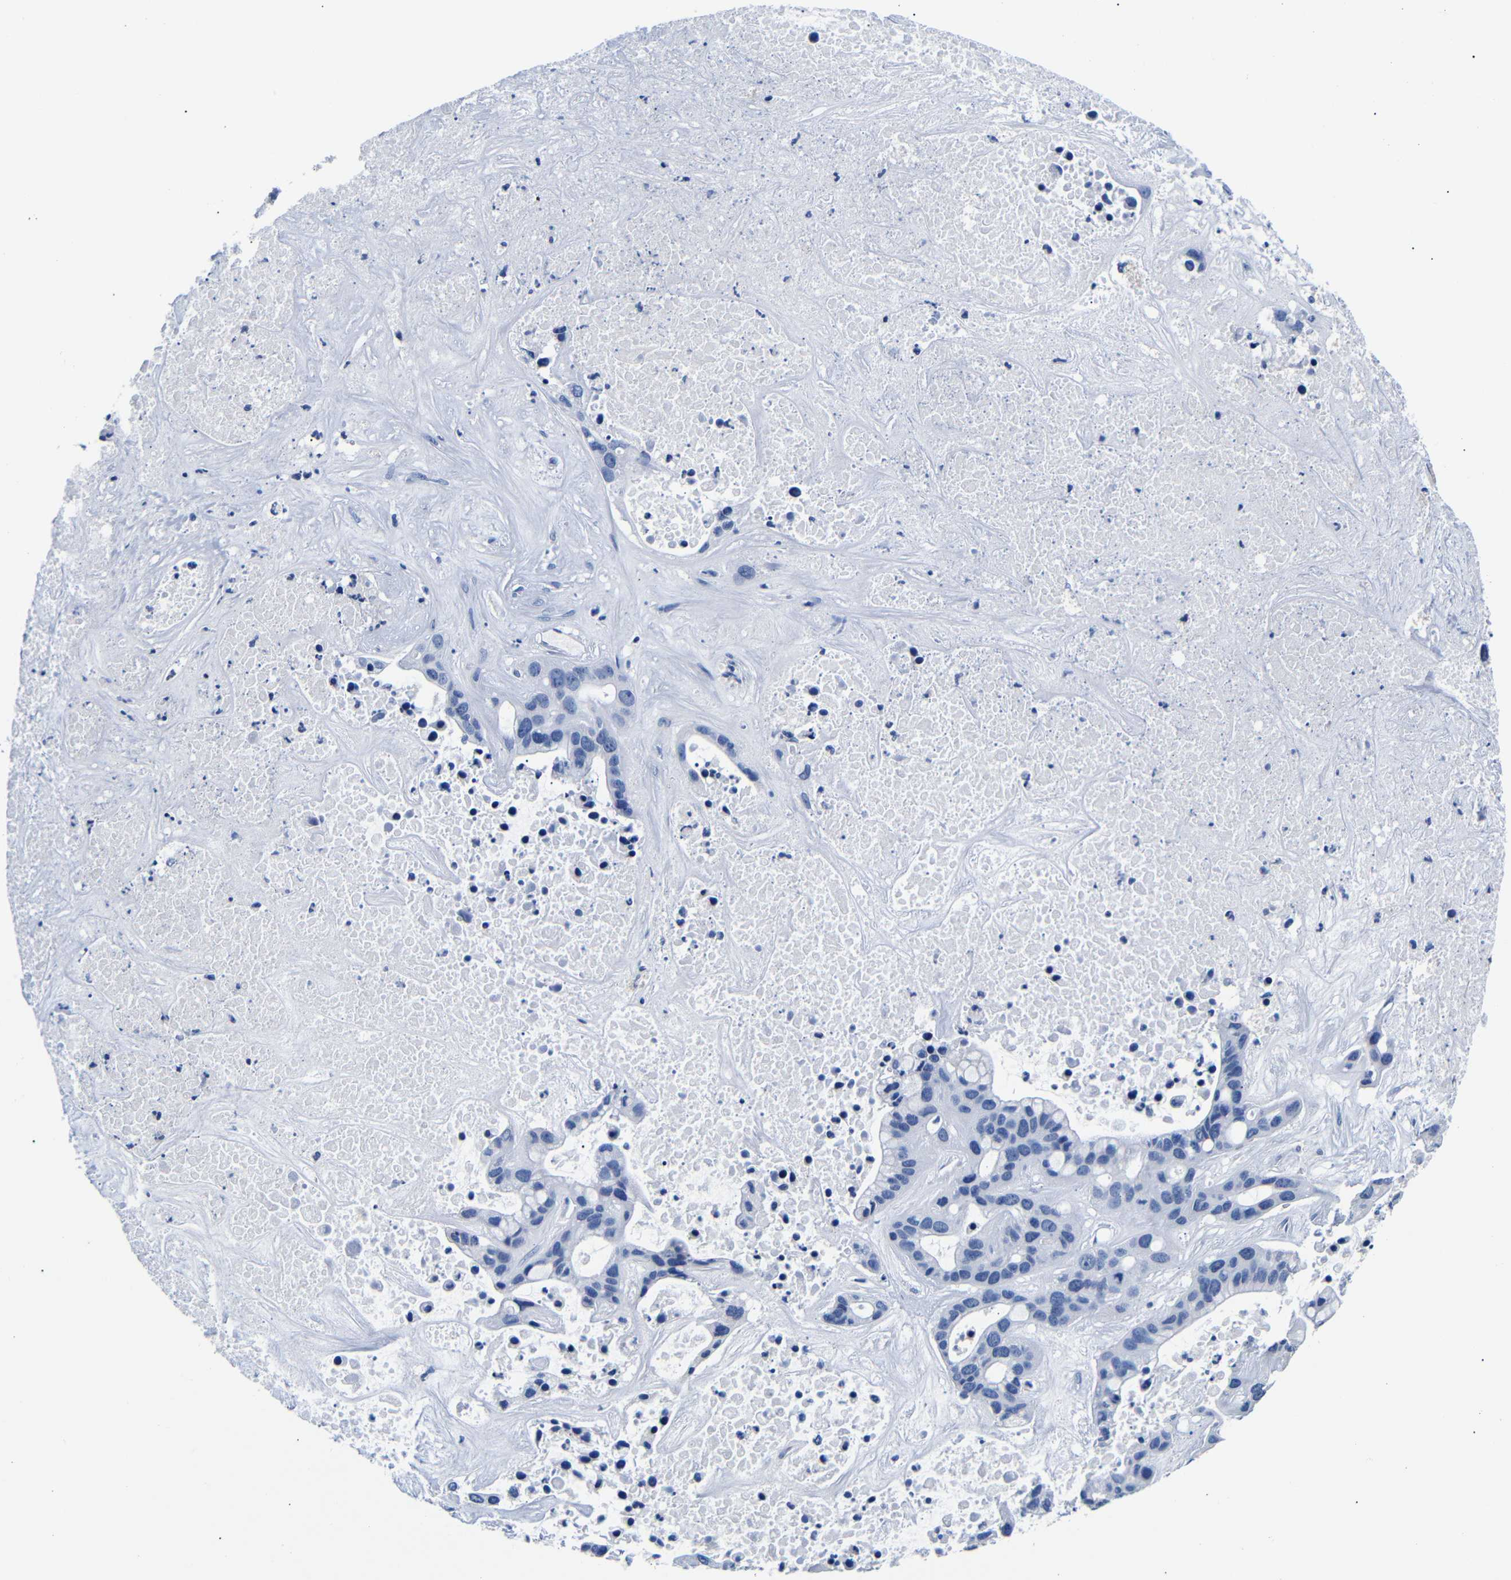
{"staining": {"intensity": "negative", "quantity": "none", "location": "none"}, "tissue": "liver cancer", "cell_type": "Tumor cells", "image_type": "cancer", "snomed": [{"axis": "morphology", "description": "Cholangiocarcinoma"}, {"axis": "topography", "description": "Liver"}], "caption": "Cholangiocarcinoma (liver) was stained to show a protein in brown. There is no significant positivity in tumor cells.", "gene": "GAP43", "patient": {"sex": "female", "age": 65}}